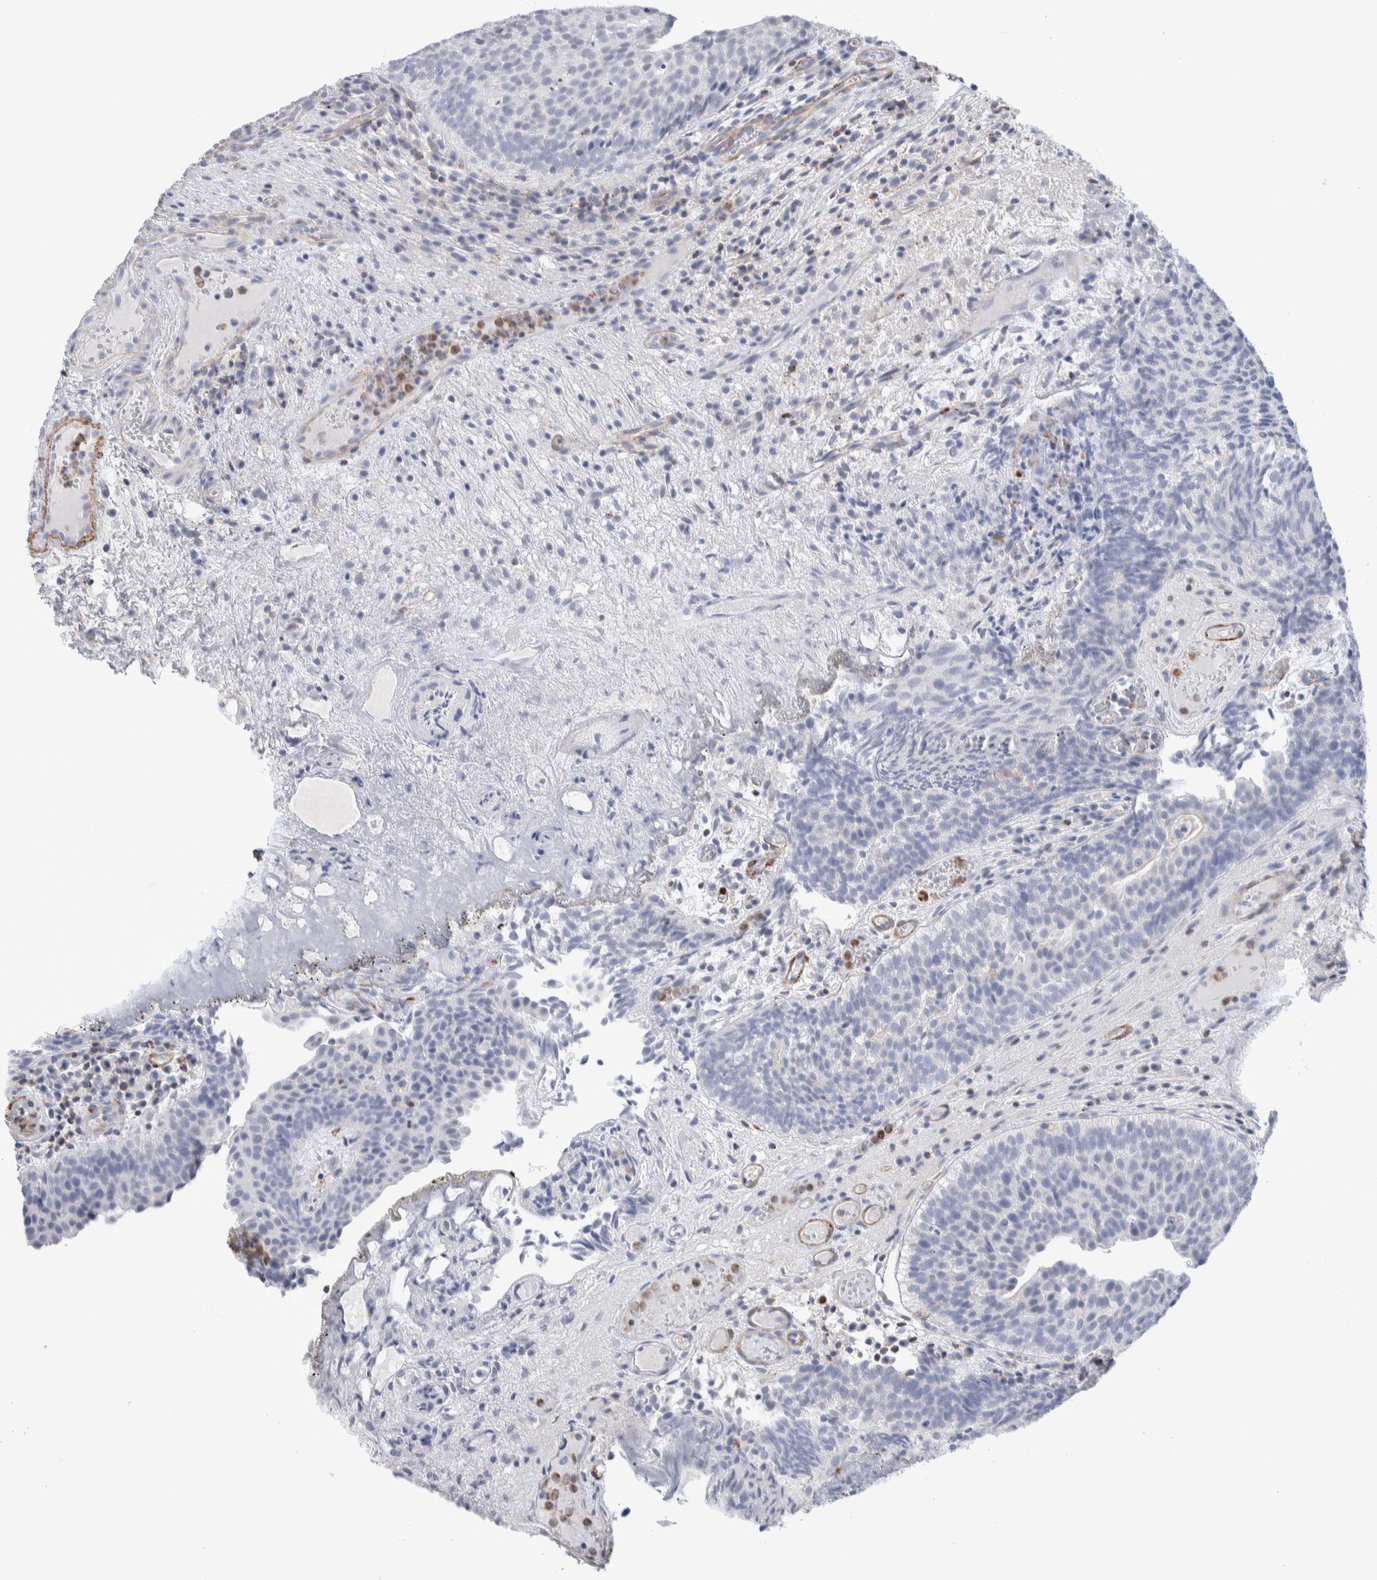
{"staining": {"intensity": "negative", "quantity": "none", "location": "none"}, "tissue": "urothelial cancer", "cell_type": "Tumor cells", "image_type": "cancer", "snomed": [{"axis": "morphology", "description": "Urothelial carcinoma, Low grade"}, {"axis": "topography", "description": "Urinary bladder"}], "caption": "The micrograph demonstrates no staining of tumor cells in urothelial cancer.", "gene": "SEPTIN4", "patient": {"sex": "male", "age": 86}}